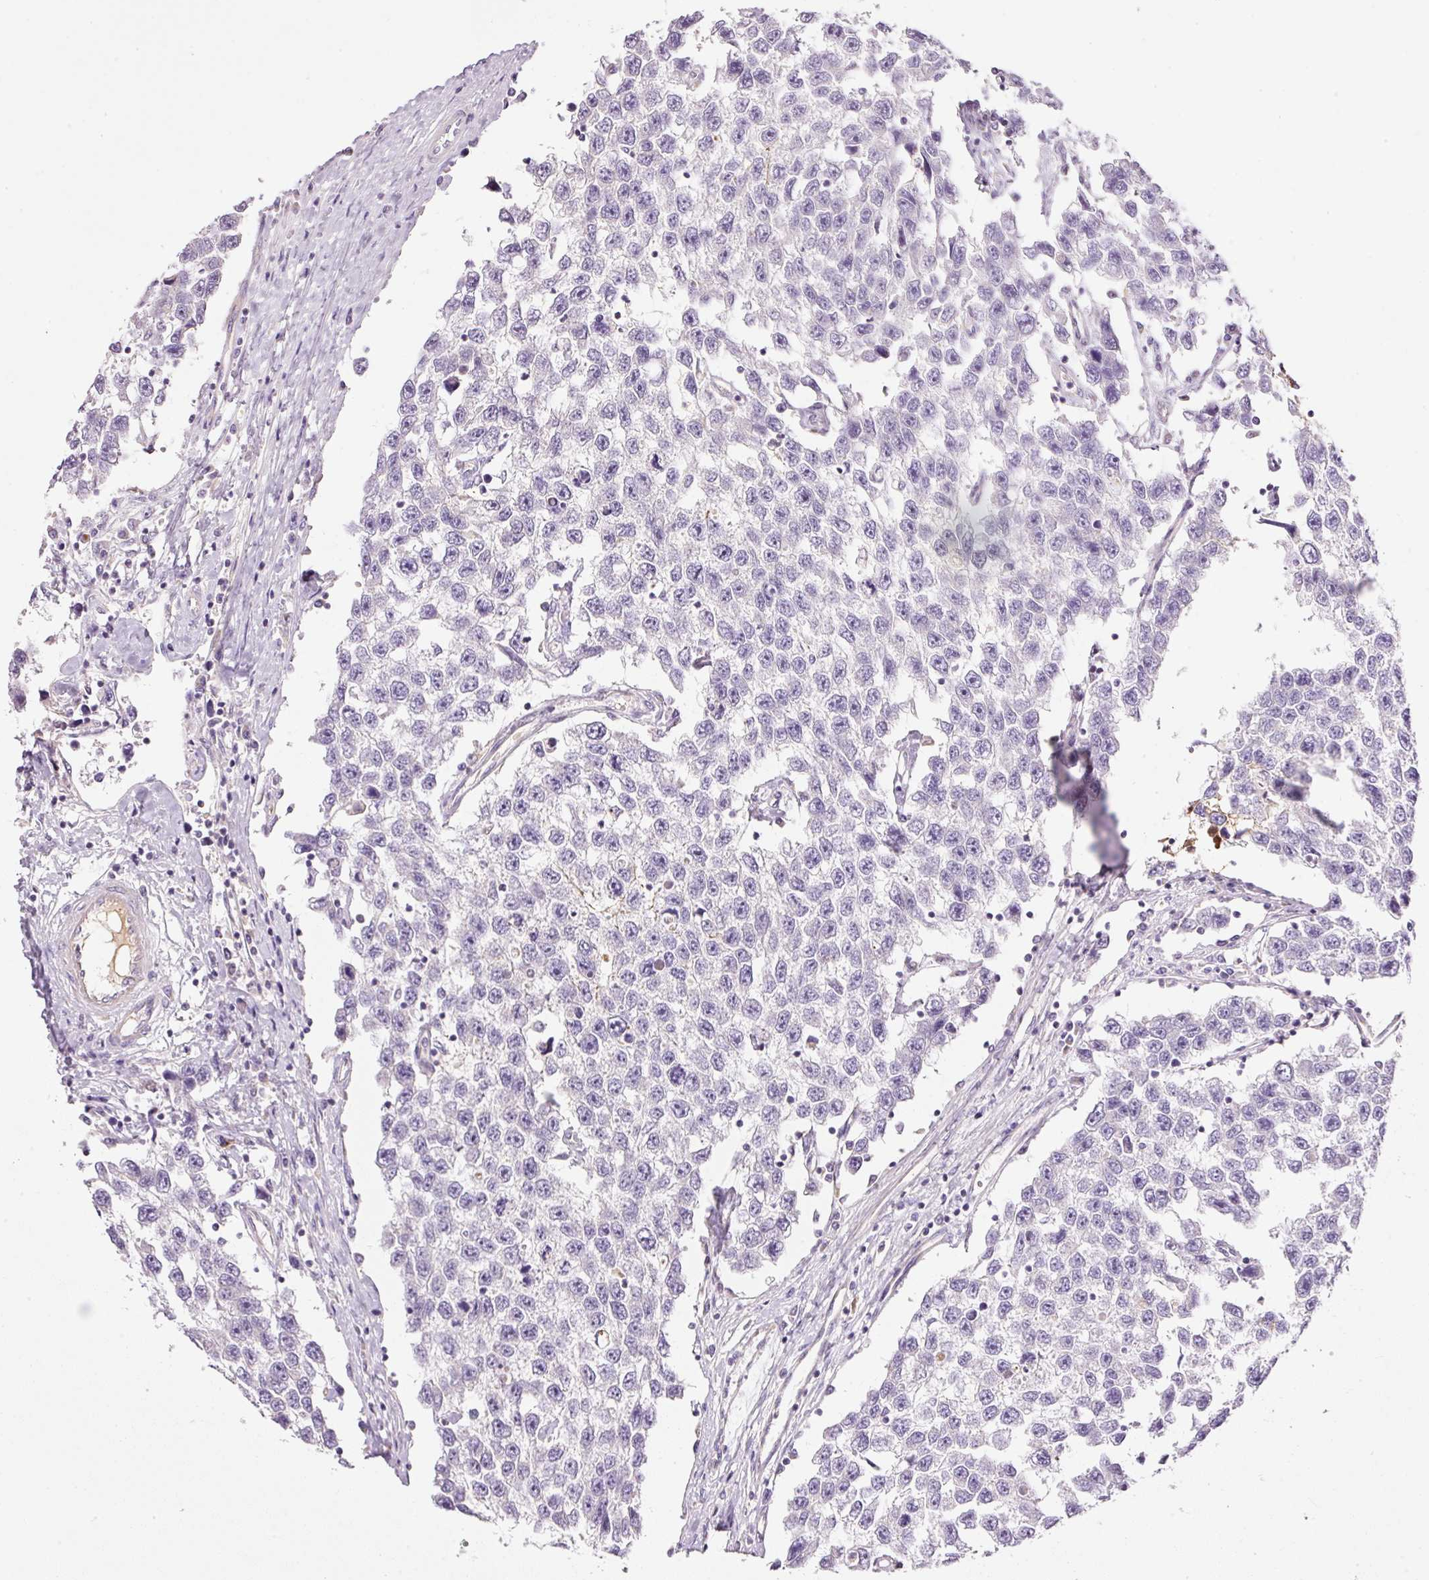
{"staining": {"intensity": "negative", "quantity": "none", "location": "none"}, "tissue": "testis cancer", "cell_type": "Tumor cells", "image_type": "cancer", "snomed": [{"axis": "morphology", "description": "Seminoma, NOS"}, {"axis": "topography", "description": "Testis"}], "caption": "Immunohistochemistry (IHC) image of testis cancer stained for a protein (brown), which displays no positivity in tumor cells.", "gene": "KPNA5", "patient": {"sex": "male", "age": 33}}